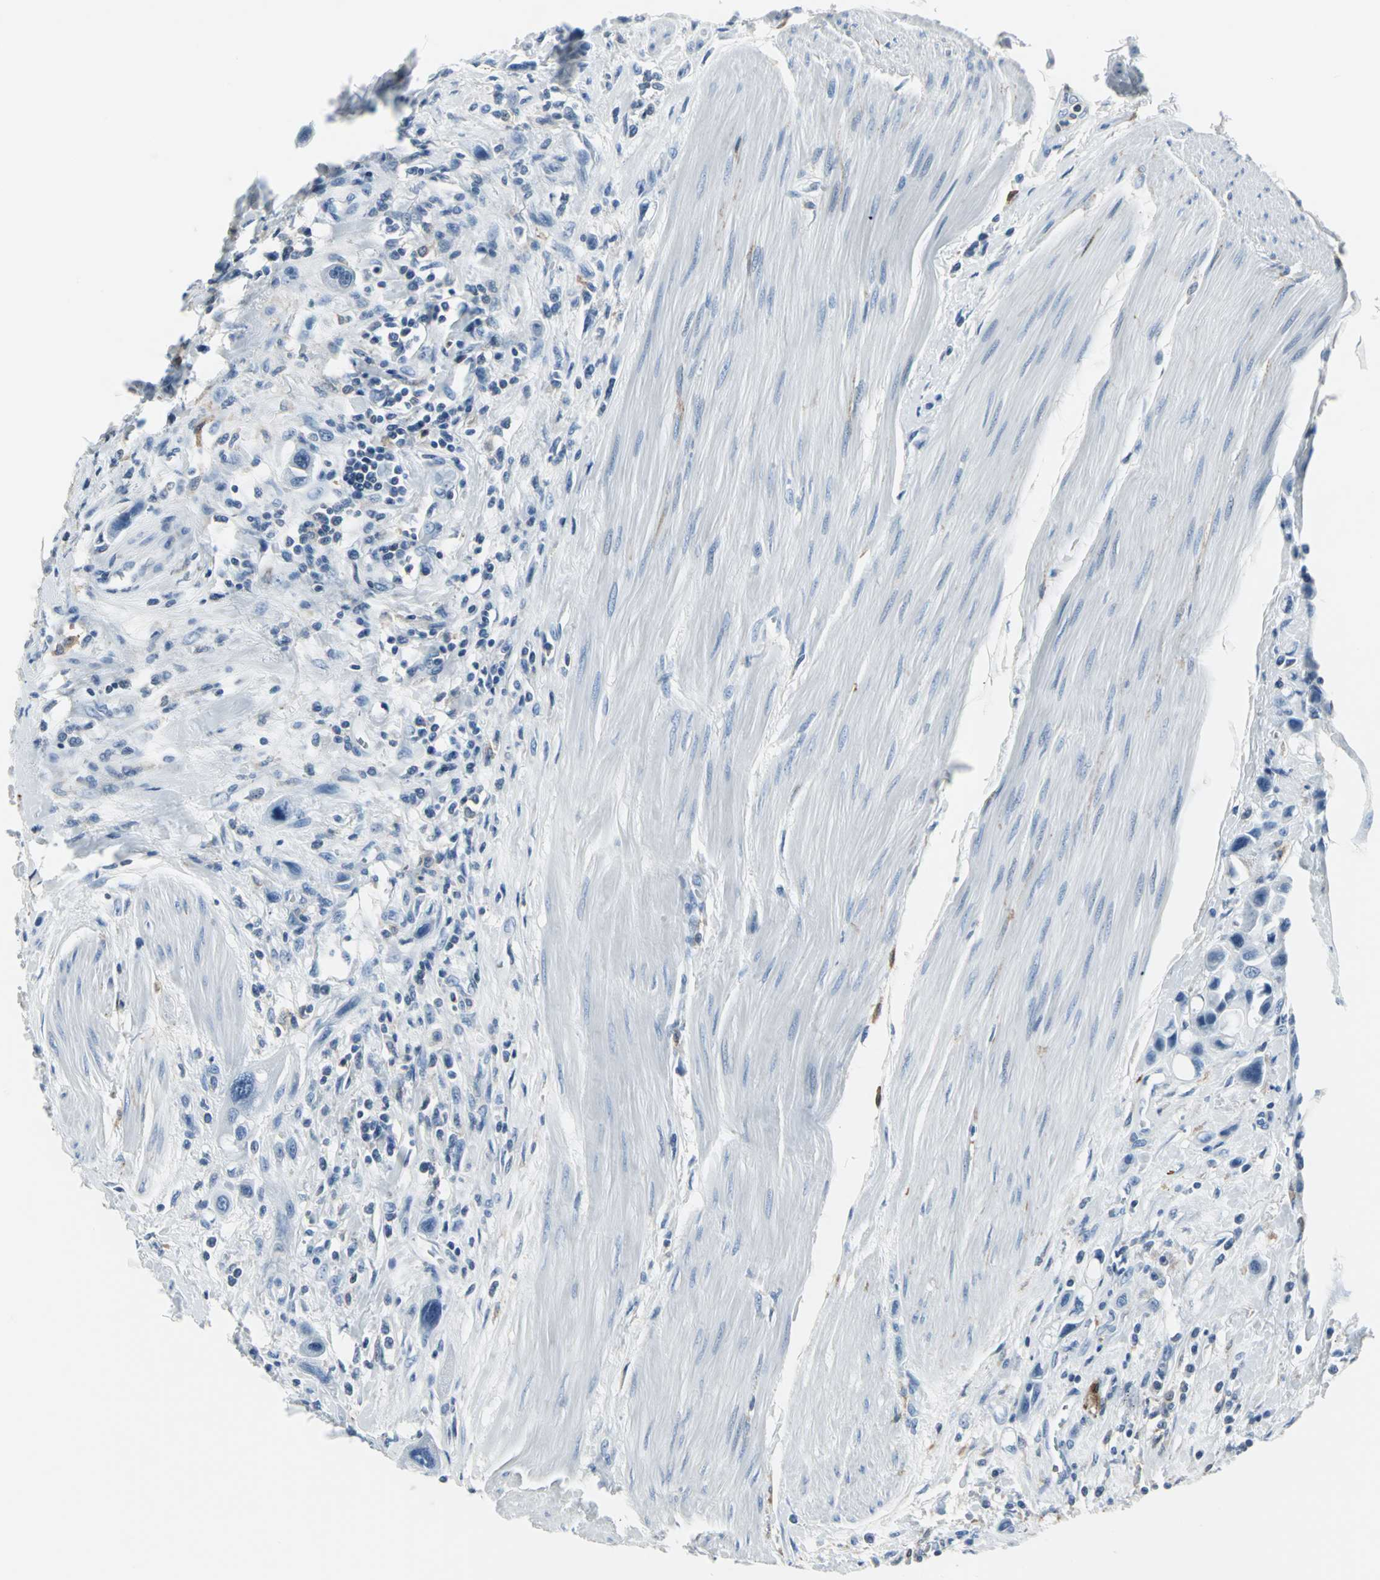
{"staining": {"intensity": "negative", "quantity": "none", "location": "none"}, "tissue": "urothelial cancer", "cell_type": "Tumor cells", "image_type": "cancer", "snomed": [{"axis": "morphology", "description": "Urothelial carcinoma, High grade"}, {"axis": "topography", "description": "Urinary bladder"}], "caption": "Human urothelial carcinoma (high-grade) stained for a protein using immunohistochemistry displays no staining in tumor cells.", "gene": "IQGAP2", "patient": {"sex": "male", "age": 50}}